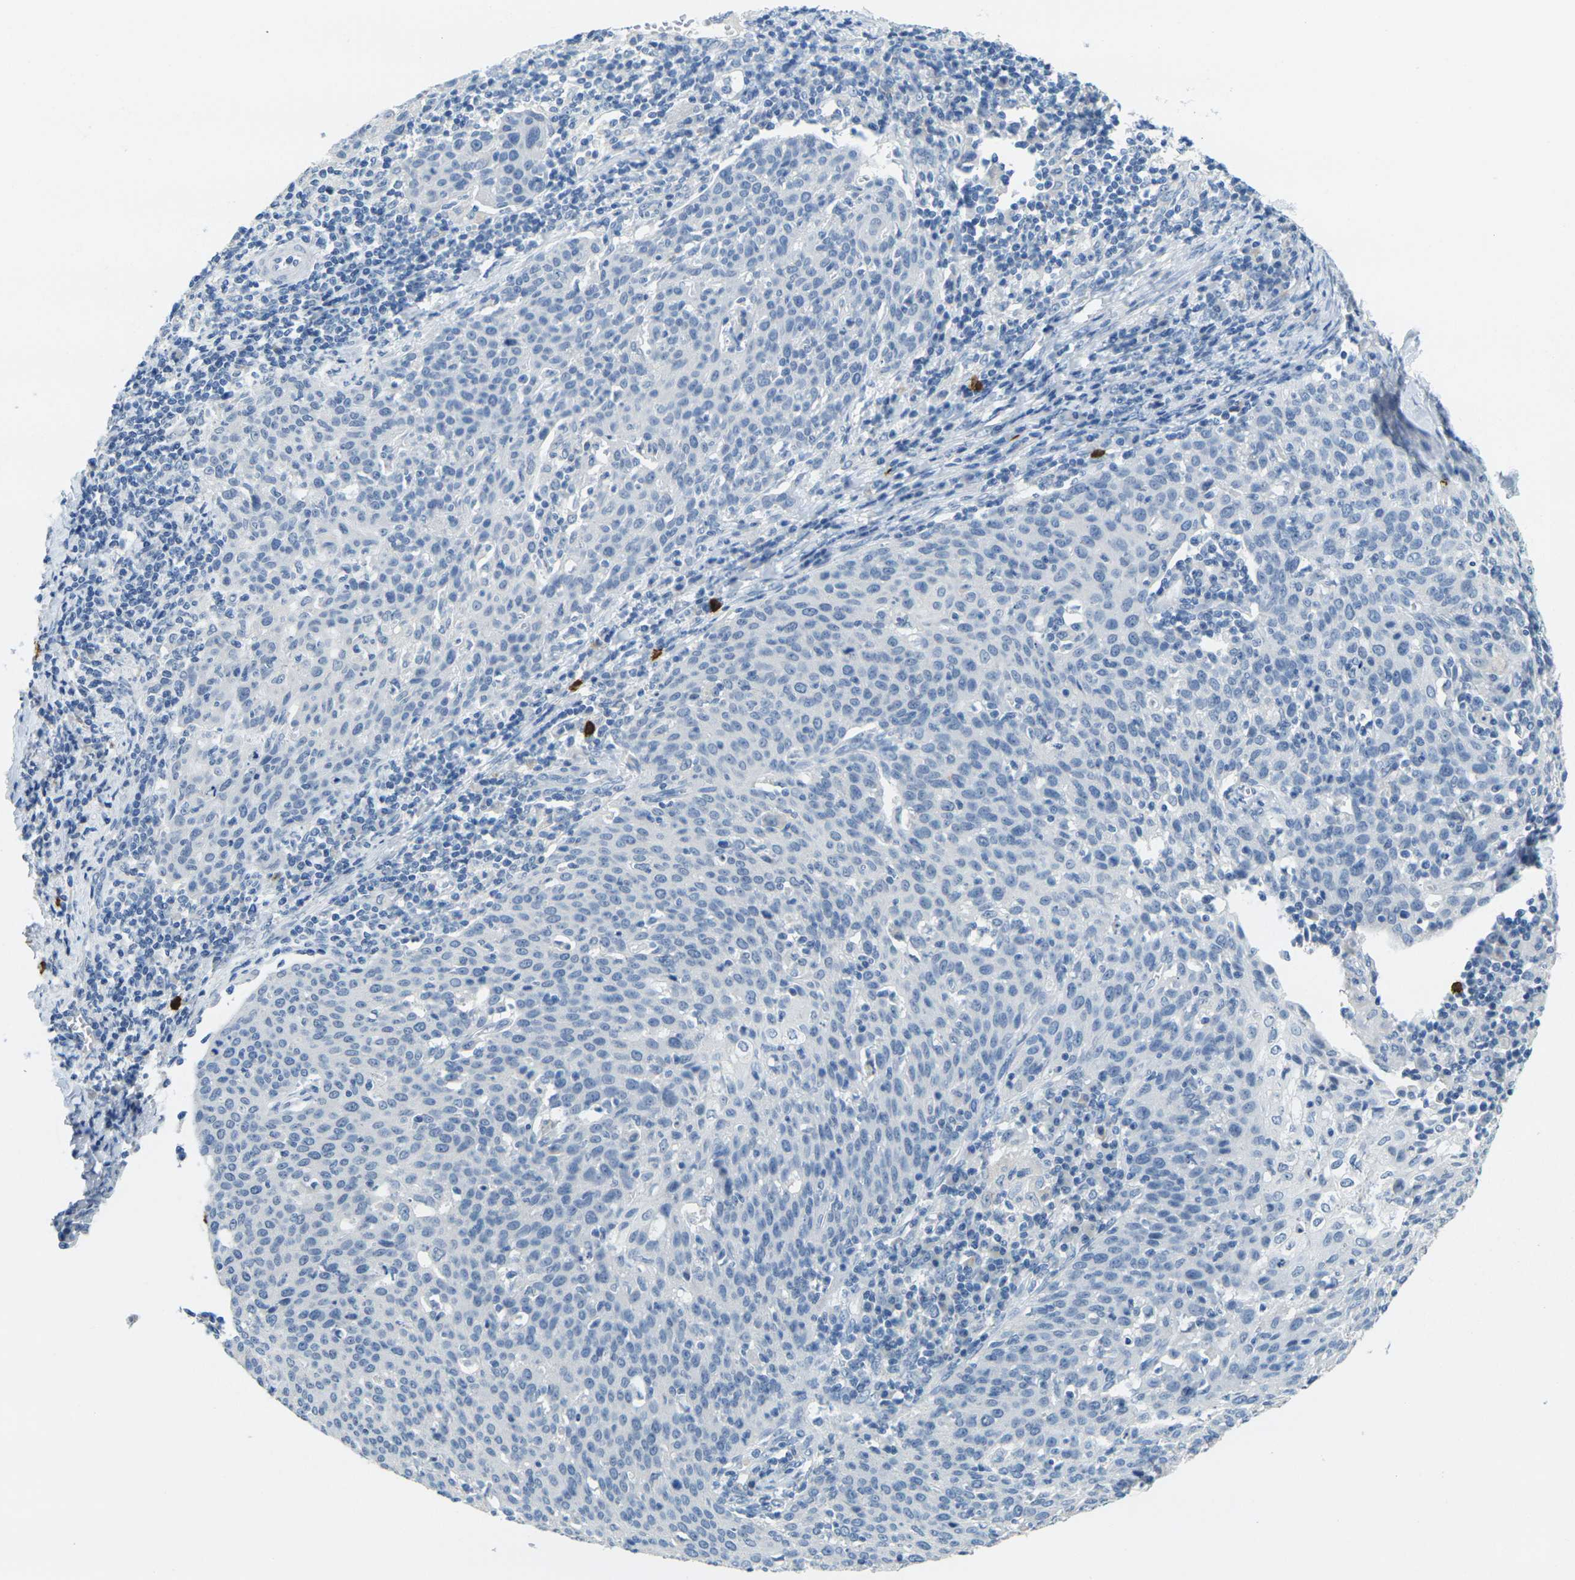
{"staining": {"intensity": "negative", "quantity": "none", "location": "none"}, "tissue": "cervical cancer", "cell_type": "Tumor cells", "image_type": "cancer", "snomed": [{"axis": "morphology", "description": "Squamous cell carcinoma, NOS"}, {"axis": "topography", "description": "Cervix"}], "caption": "Immunohistochemical staining of cervical cancer (squamous cell carcinoma) demonstrates no significant expression in tumor cells. Nuclei are stained in blue.", "gene": "GPR15", "patient": {"sex": "female", "age": 38}}